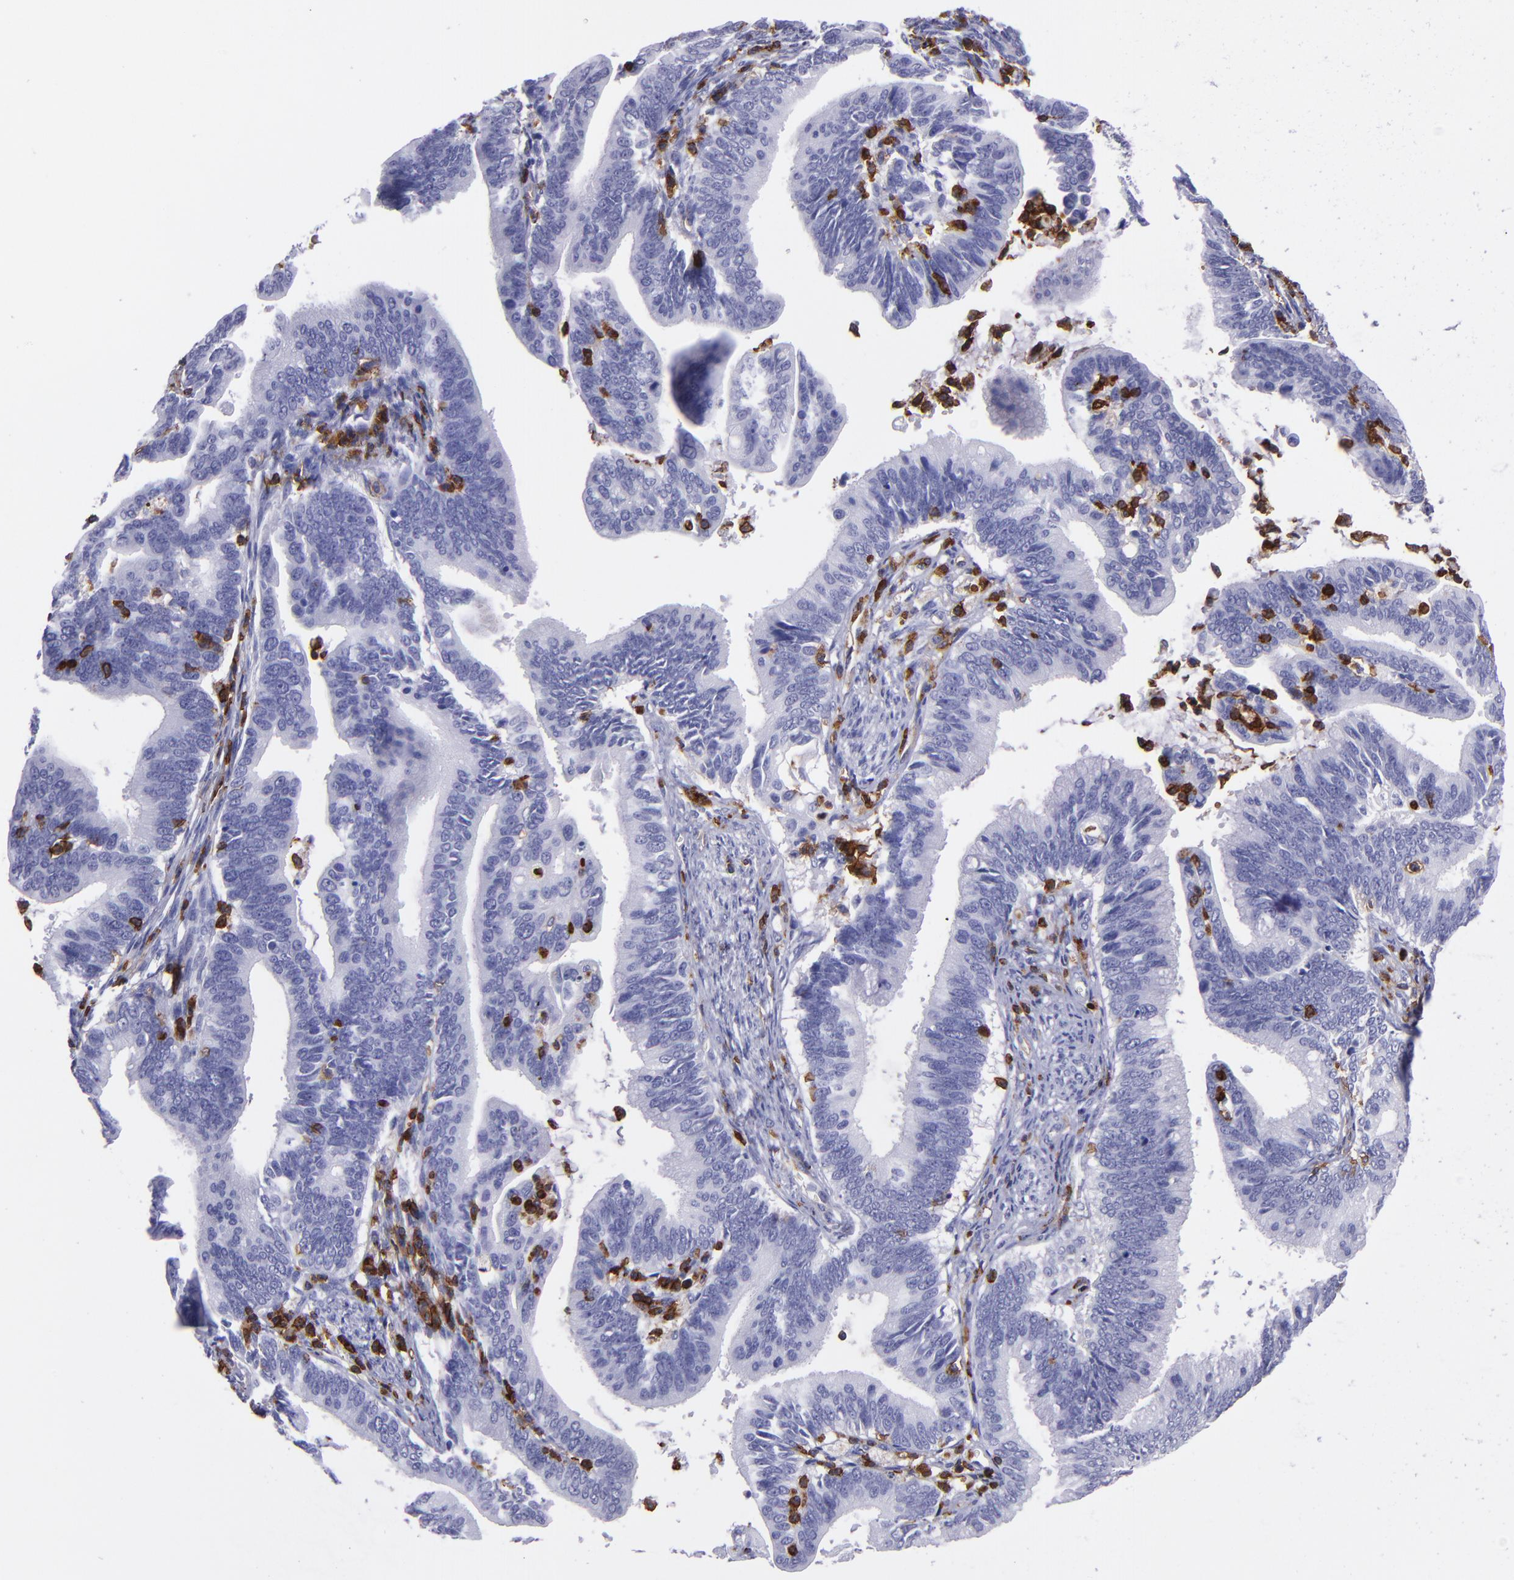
{"staining": {"intensity": "negative", "quantity": "none", "location": "none"}, "tissue": "cervical cancer", "cell_type": "Tumor cells", "image_type": "cancer", "snomed": [{"axis": "morphology", "description": "Adenocarcinoma, NOS"}, {"axis": "topography", "description": "Cervix"}], "caption": "Immunohistochemical staining of human adenocarcinoma (cervical) shows no significant expression in tumor cells.", "gene": "ICAM3", "patient": {"sex": "female", "age": 47}}